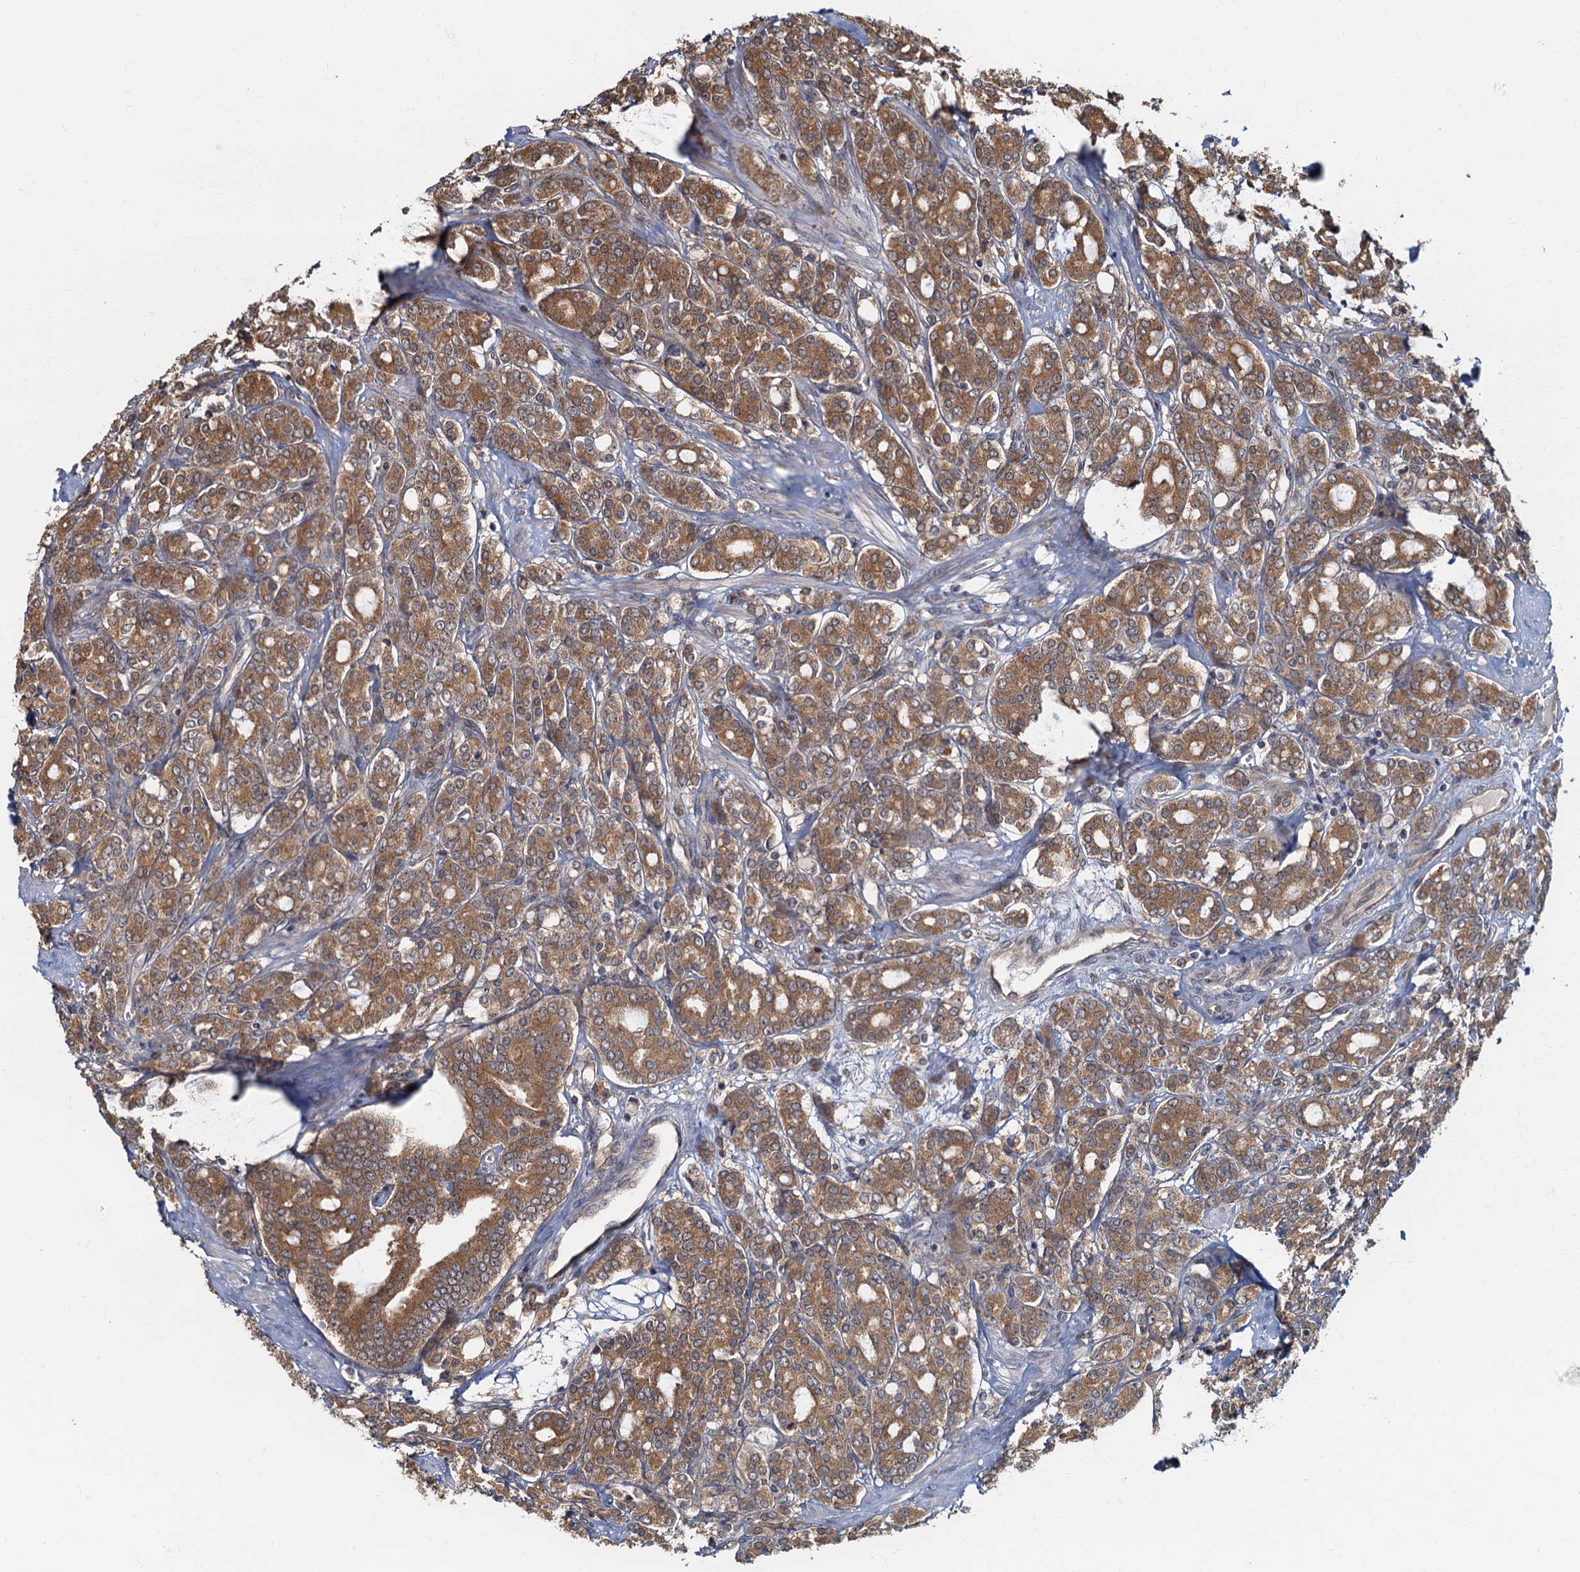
{"staining": {"intensity": "moderate", "quantity": ">75%", "location": "cytoplasmic/membranous"}, "tissue": "prostate cancer", "cell_type": "Tumor cells", "image_type": "cancer", "snomed": [{"axis": "morphology", "description": "Adenocarcinoma, High grade"}, {"axis": "topography", "description": "Prostate"}], "caption": "A photomicrograph of human prostate cancer (adenocarcinoma (high-grade)) stained for a protein demonstrates moderate cytoplasmic/membranous brown staining in tumor cells.", "gene": "TBCK", "patient": {"sex": "male", "age": 62}}